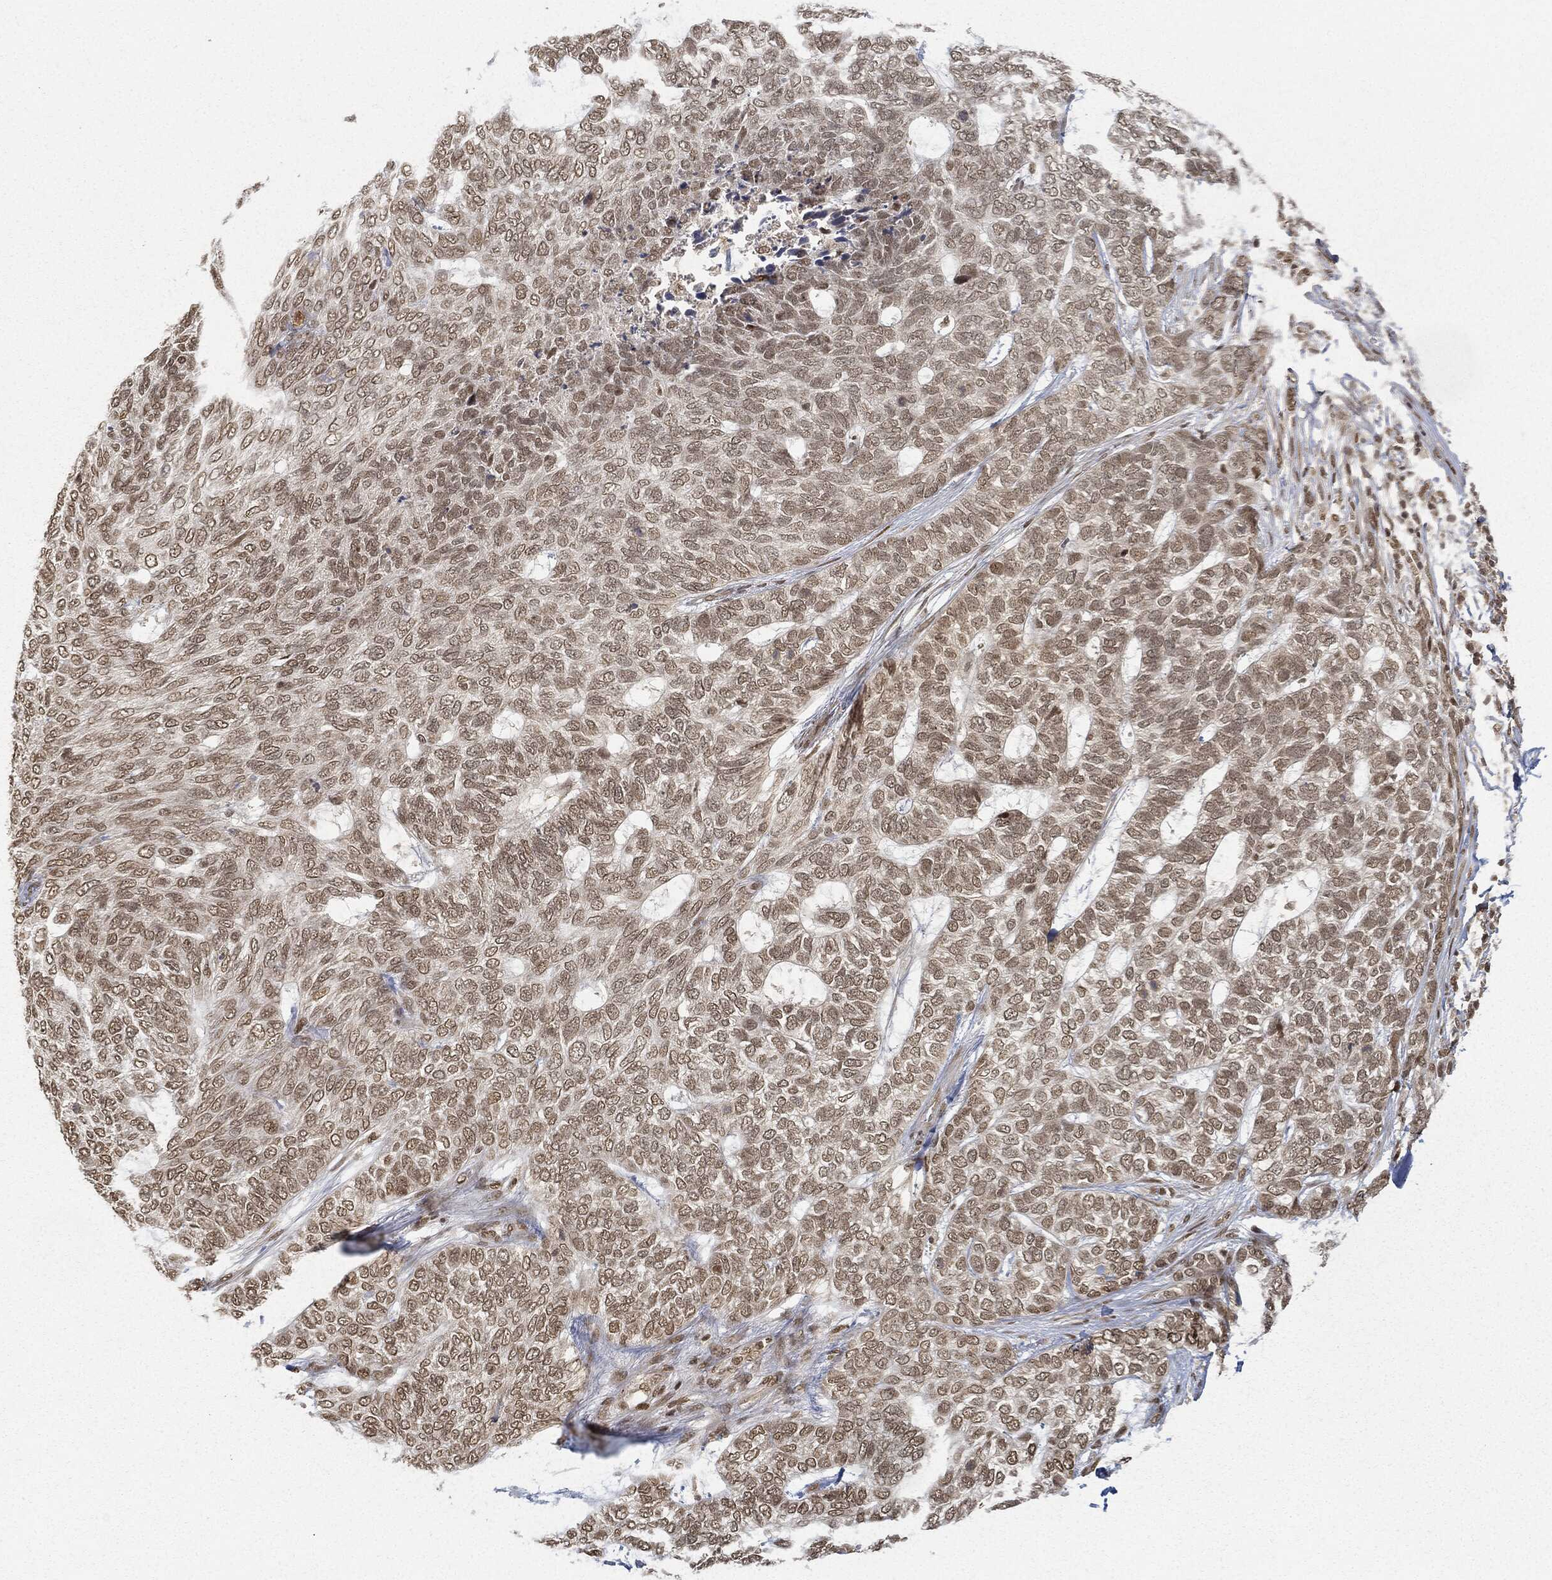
{"staining": {"intensity": "weak", "quantity": ">75%", "location": "nuclear"}, "tissue": "skin cancer", "cell_type": "Tumor cells", "image_type": "cancer", "snomed": [{"axis": "morphology", "description": "Basal cell carcinoma"}, {"axis": "topography", "description": "Skin"}], "caption": "Immunohistochemical staining of human basal cell carcinoma (skin) demonstrates weak nuclear protein expression in approximately >75% of tumor cells.", "gene": "CIB1", "patient": {"sex": "female", "age": 65}}